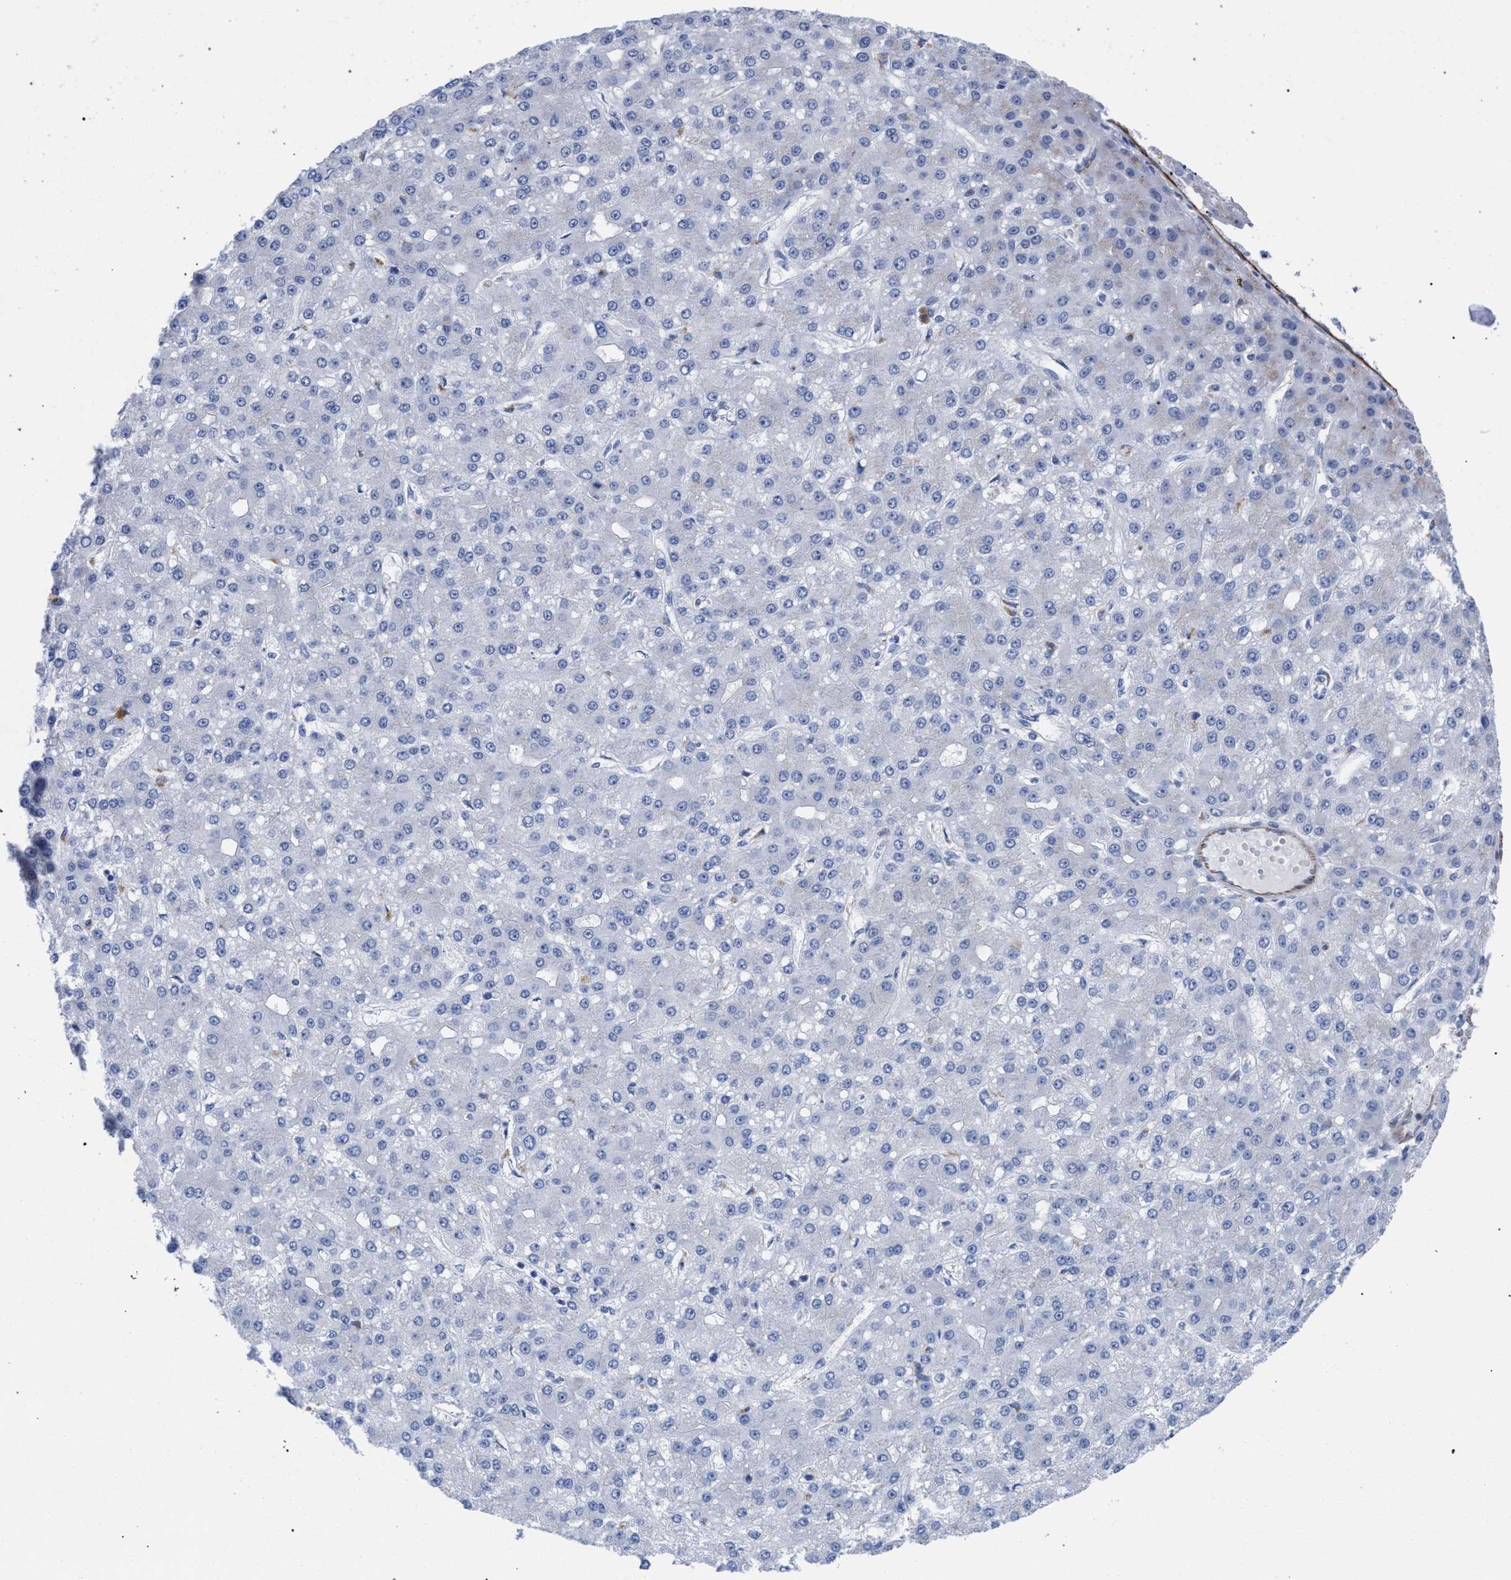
{"staining": {"intensity": "negative", "quantity": "none", "location": "none"}, "tissue": "liver cancer", "cell_type": "Tumor cells", "image_type": "cancer", "snomed": [{"axis": "morphology", "description": "Carcinoma, Hepatocellular, NOS"}, {"axis": "topography", "description": "Liver"}], "caption": "Immunohistochemical staining of liver cancer exhibits no significant staining in tumor cells.", "gene": "GOLGA2", "patient": {"sex": "male", "age": 67}}